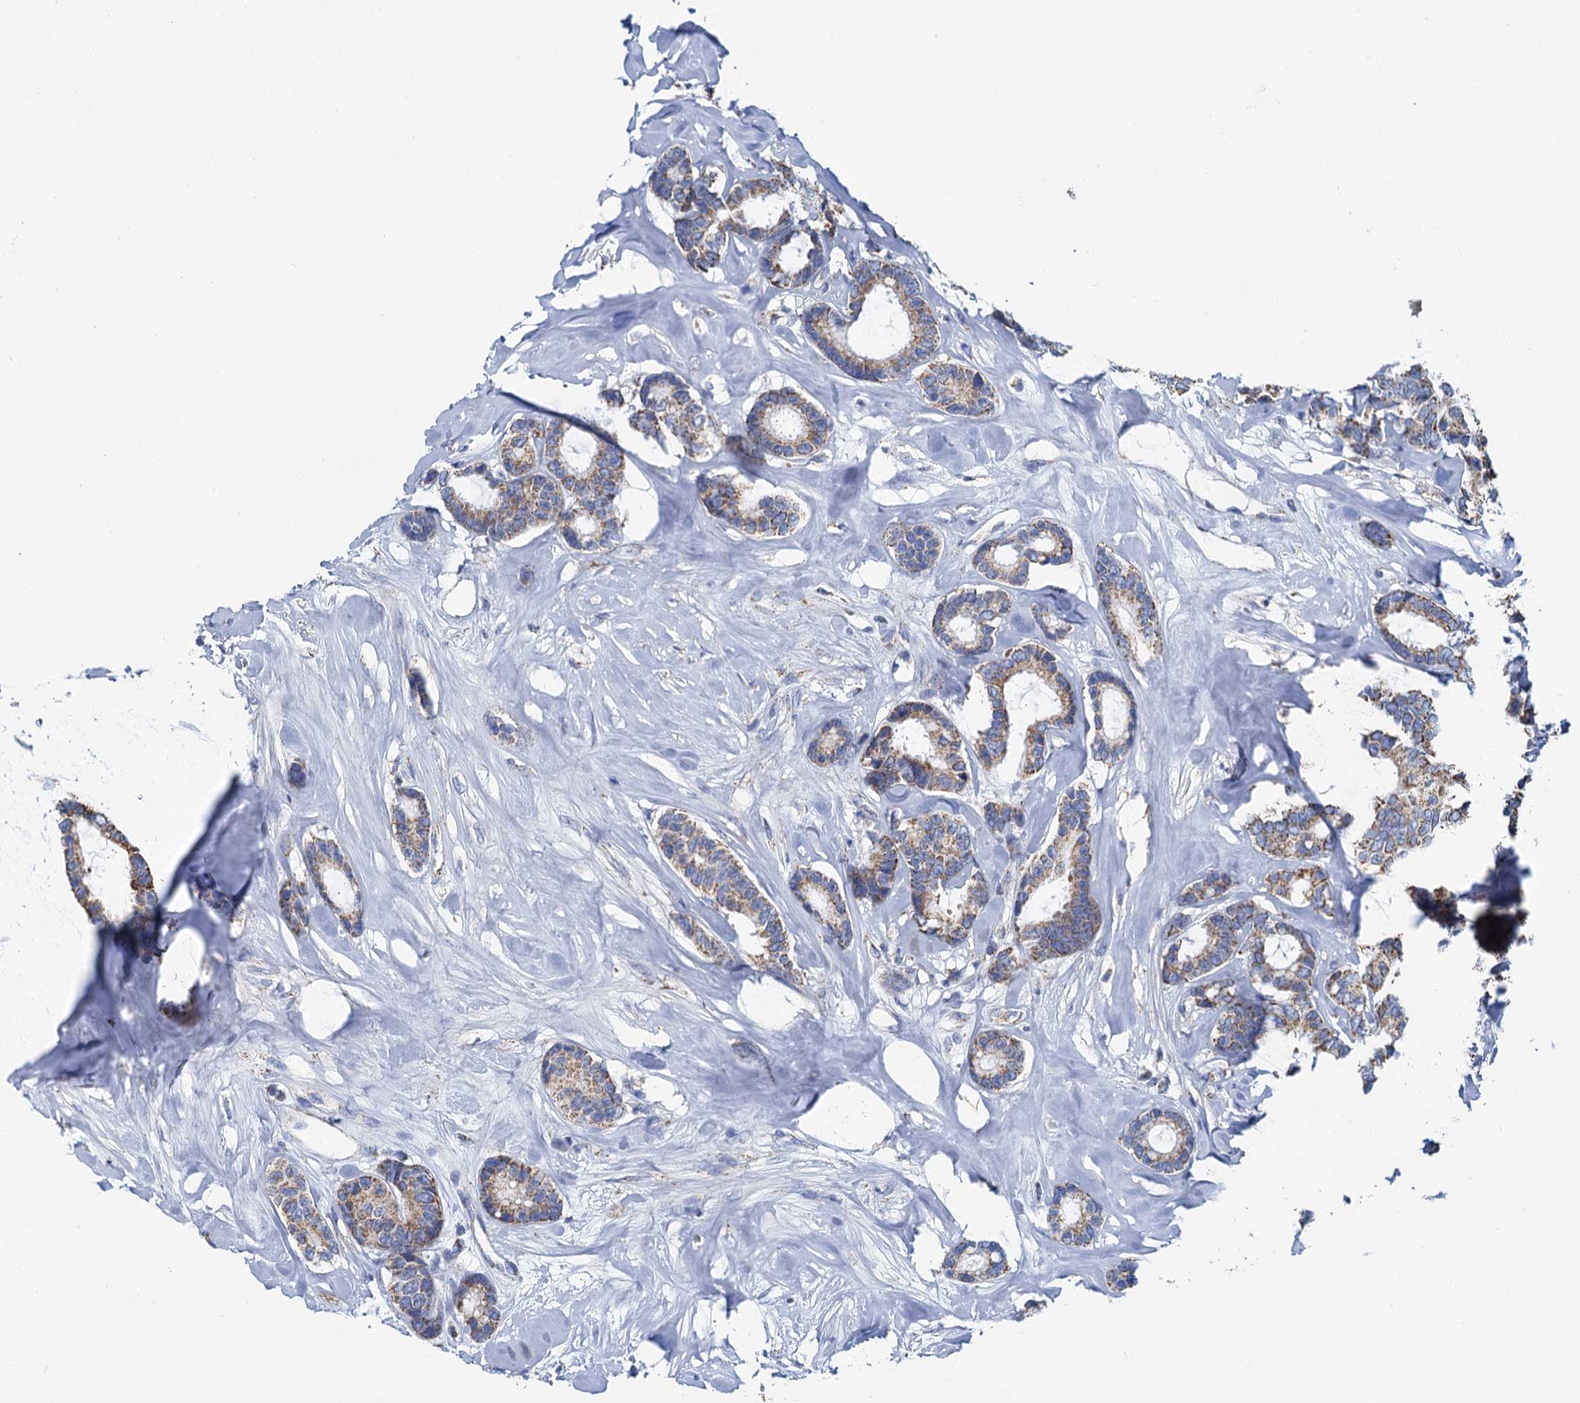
{"staining": {"intensity": "moderate", "quantity": ">75%", "location": "cytoplasmic/membranous"}, "tissue": "breast cancer", "cell_type": "Tumor cells", "image_type": "cancer", "snomed": [{"axis": "morphology", "description": "Duct carcinoma"}, {"axis": "topography", "description": "Breast"}], "caption": "IHC of breast cancer reveals medium levels of moderate cytoplasmic/membranous expression in approximately >75% of tumor cells. The protein is stained brown, and the nuclei are stained in blue (DAB (3,3'-diaminobenzidine) IHC with brightfield microscopy, high magnification).", "gene": "CCP110", "patient": {"sex": "female", "age": 87}}